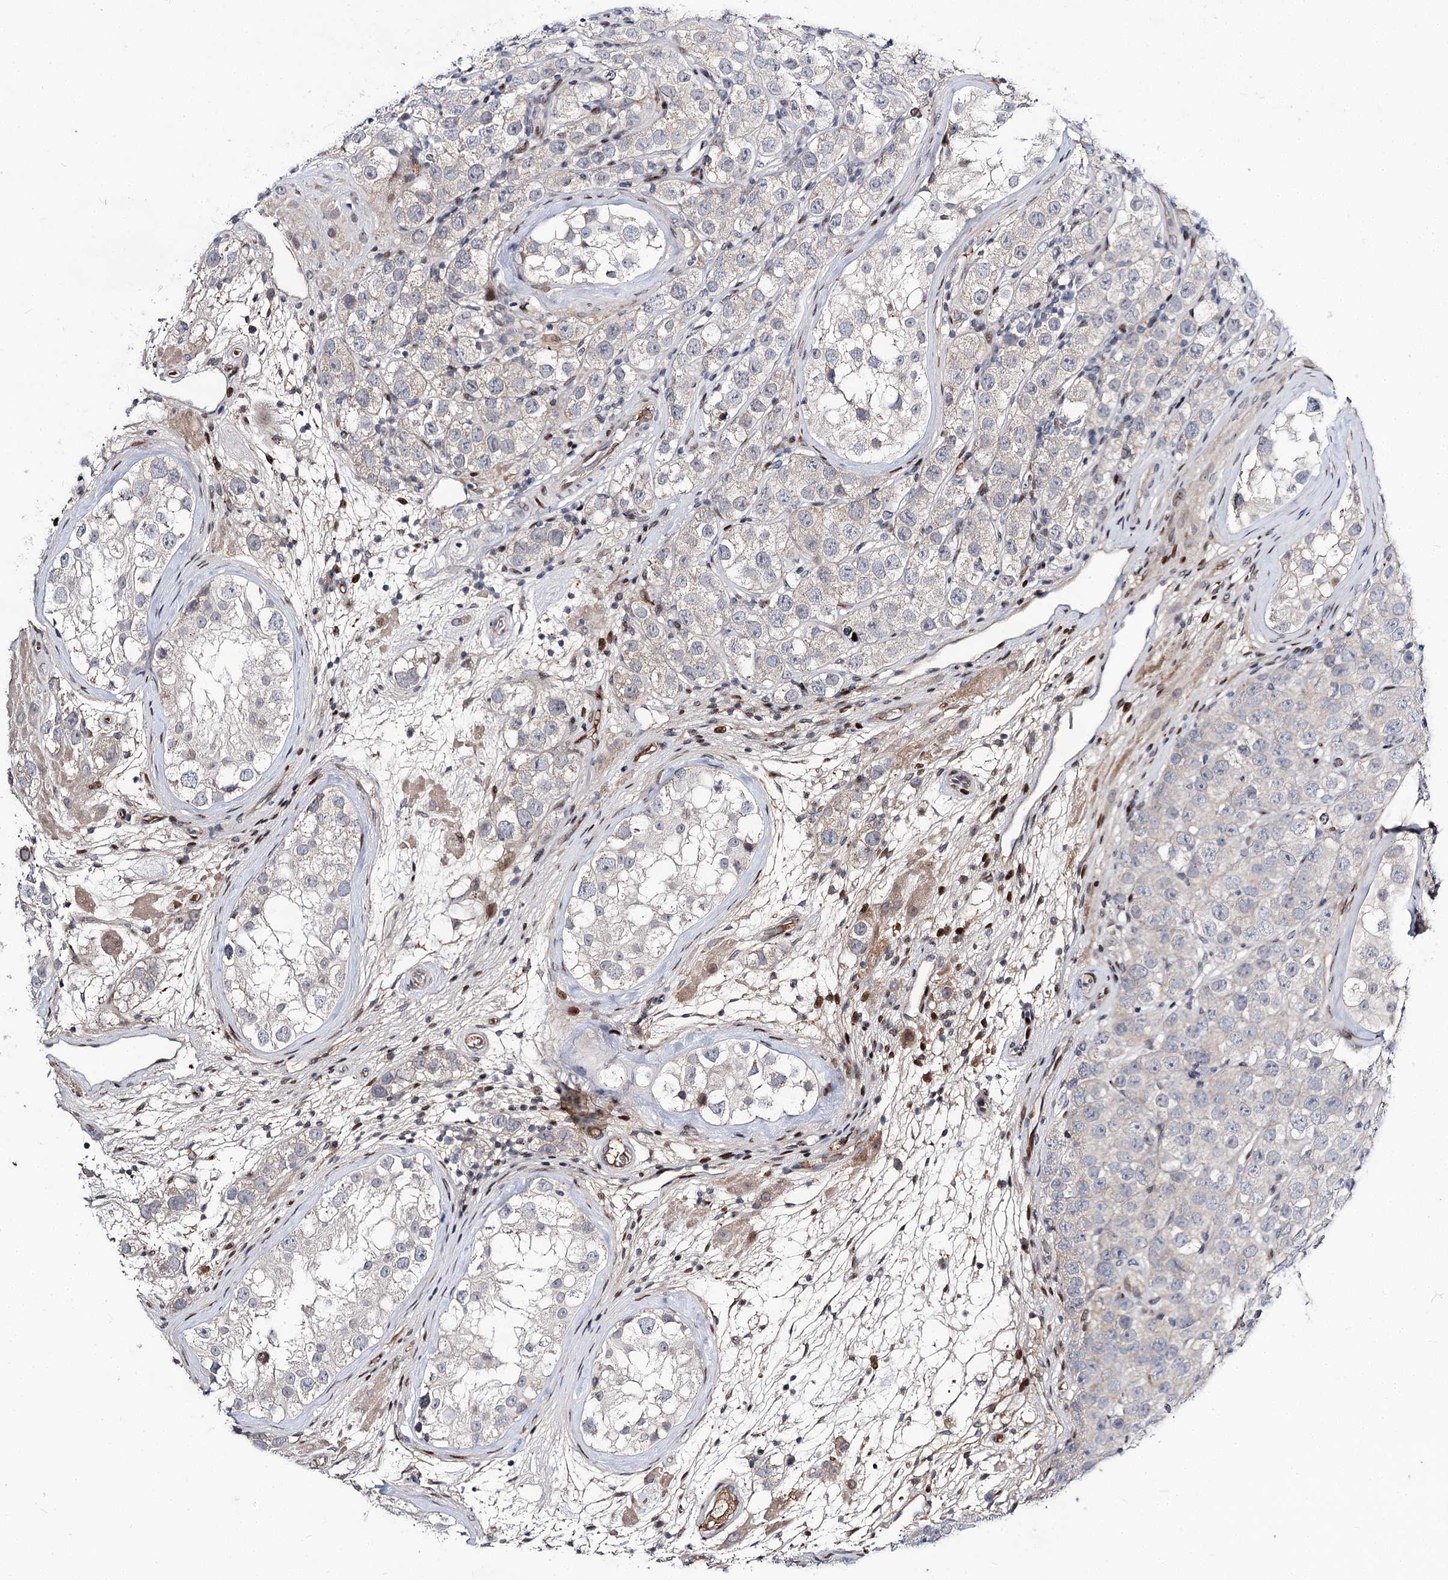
{"staining": {"intensity": "negative", "quantity": "none", "location": "none"}, "tissue": "testis cancer", "cell_type": "Tumor cells", "image_type": "cancer", "snomed": [{"axis": "morphology", "description": "Seminoma, NOS"}, {"axis": "topography", "description": "Testis"}], "caption": "Tumor cells are negative for brown protein staining in testis cancer.", "gene": "ITFG2", "patient": {"sex": "male", "age": 28}}